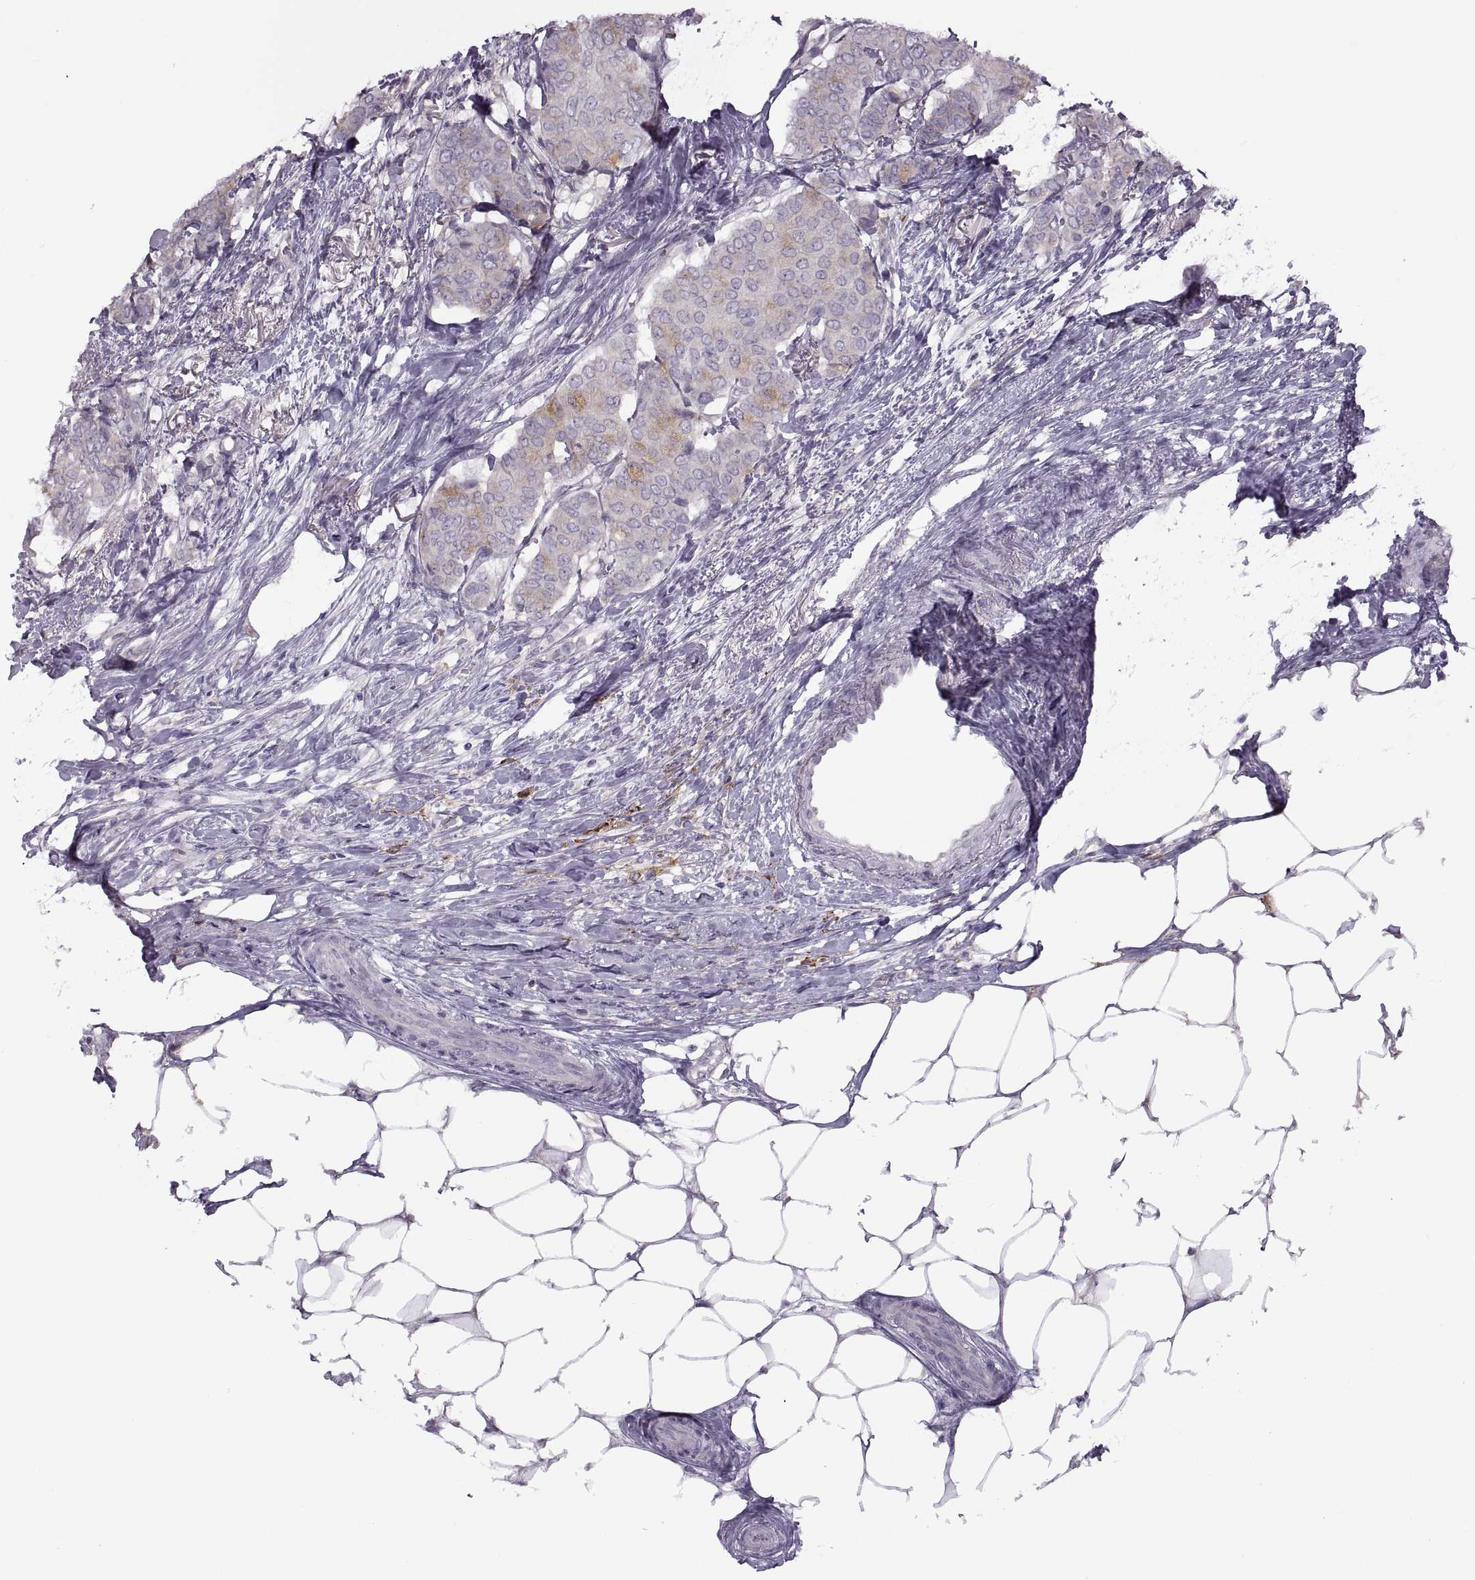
{"staining": {"intensity": "moderate", "quantity": "<25%", "location": "cytoplasmic/membranous"}, "tissue": "breast cancer", "cell_type": "Tumor cells", "image_type": "cancer", "snomed": [{"axis": "morphology", "description": "Duct carcinoma"}, {"axis": "topography", "description": "Breast"}], "caption": "Protein positivity by immunohistochemistry (IHC) demonstrates moderate cytoplasmic/membranous staining in approximately <25% of tumor cells in breast cancer.", "gene": "H2AP", "patient": {"sex": "female", "age": 75}}